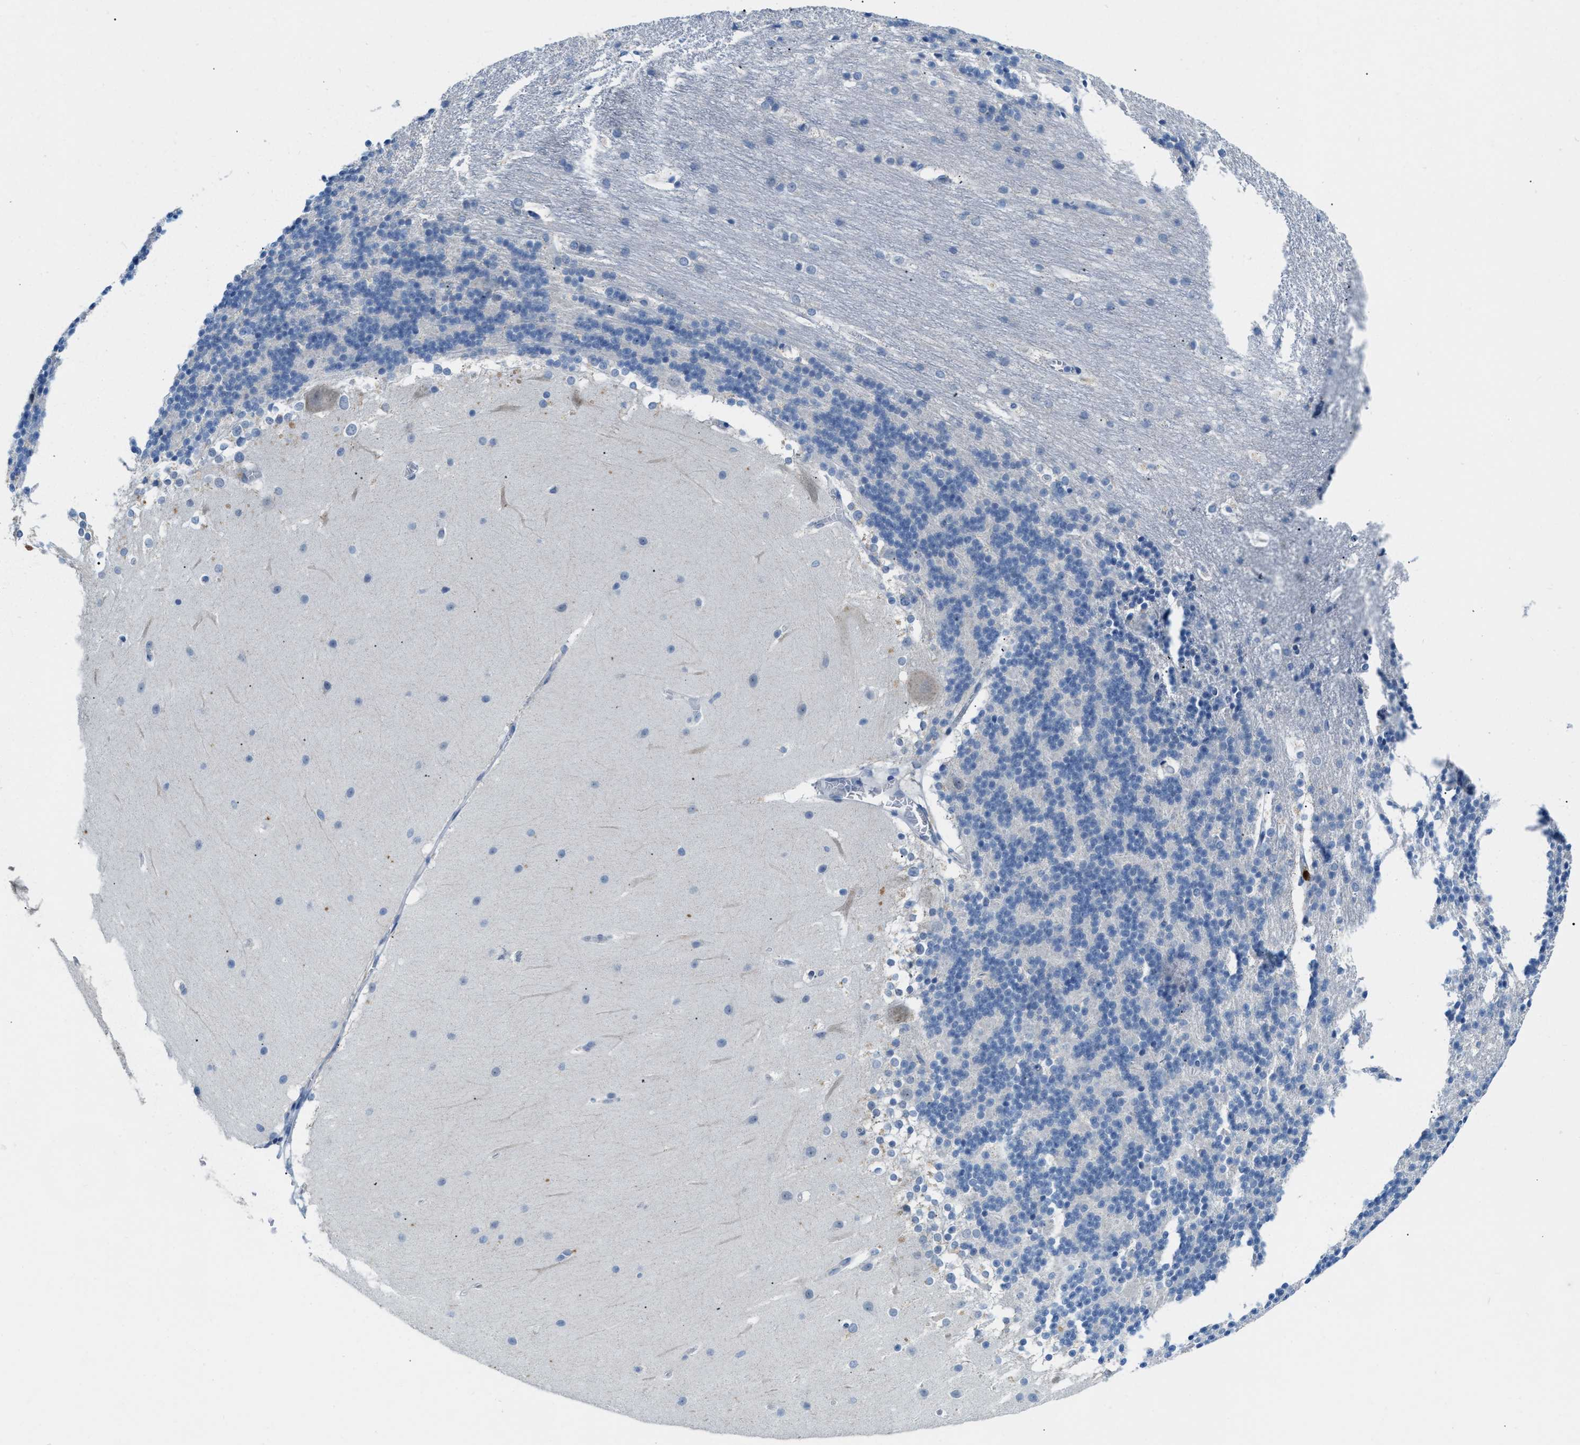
{"staining": {"intensity": "negative", "quantity": "none", "location": "none"}, "tissue": "cerebellum", "cell_type": "Cells in granular layer", "image_type": "normal", "snomed": [{"axis": "morphology", "description": "Normal tissue, NOS"}, {"axis": "topography", "description": "Cerebellum"}], "caption": "IHC image of unremarkable human cerebellum stained for a protein (brown), which displays no staining in cells in granular layer.", "gene": "PHRF1", "patient": {"sex": "female", "age": 19}}